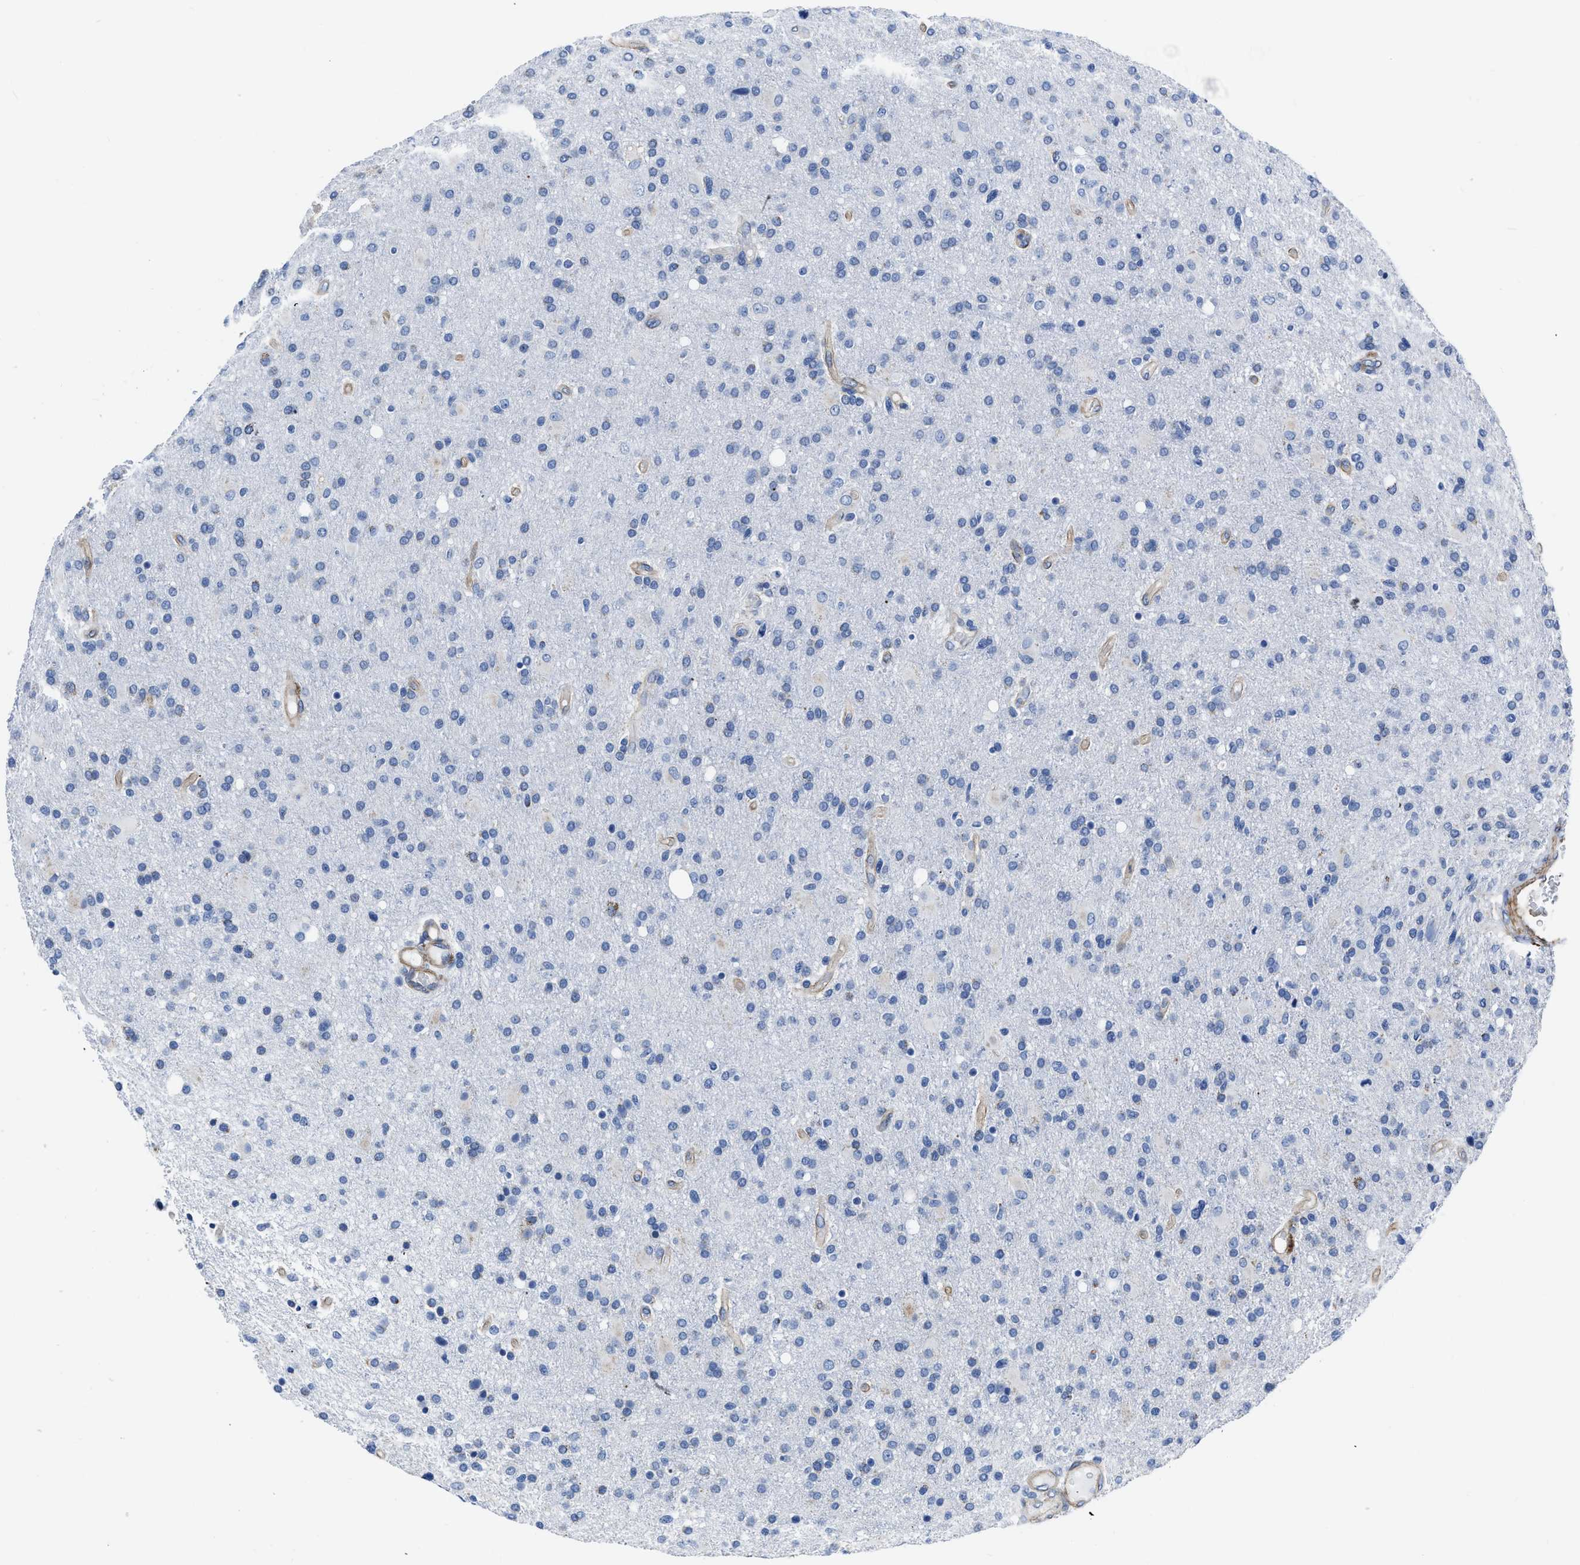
{"staining": {"intensity": "negative", "quantity": "none", "location": "none"}, "tissue": "glioma", "cell_type": "Tumor cells", "image_type": "cancer", "snomed": [{"axis": "morphology", "description": "Glioma, malignant, High grade"}, {"axis": "topography", "description": "Brain"}], "caption": "IHC of malignant glioma (high-grade) demonstrates no expression in tumor cells.", "gene": "KCNMB3", "patient": {"sex": "male", "age": 72}}